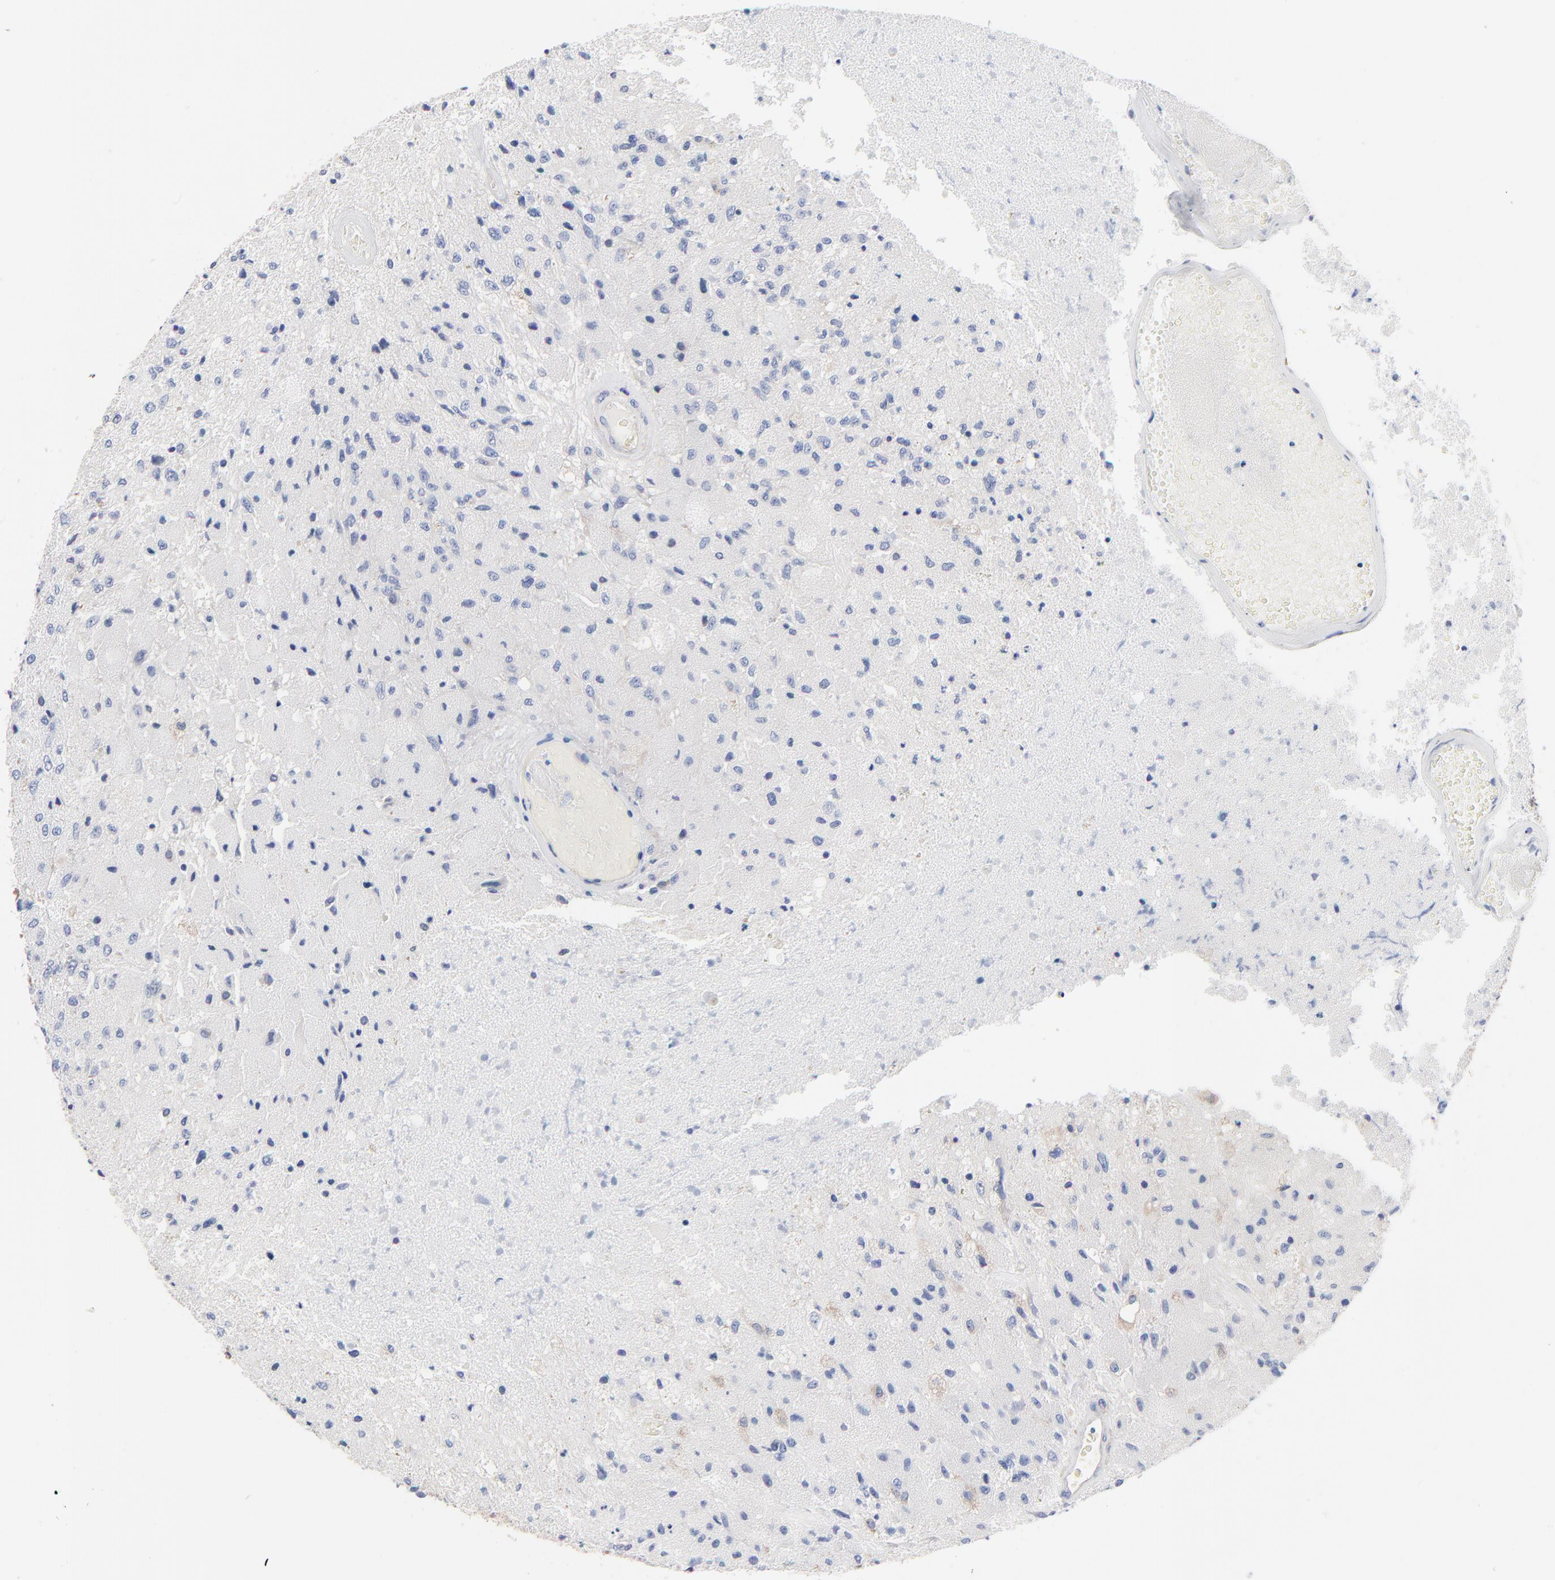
{"staining": {"intensity": "negative", "quantity": "none", "location": "none"}, "tissue": "glioma", "cell_type": "Tumor cells", "image_type": "cancer", "snomed": [{"axis": "morphology", "description": "Normal tissue, NOS"}, {"axis": "morphology", "description": "Glioma, malignant, High grade"}, {"axis": "topography", "description": "Cerebral cortex"}], "caption": "Glioma was stained to show a protein in brown. There is no significant expression in tumor cells. Nuclei are stained in blue.", "gene": "CD2AP", "patient": {"sex": "male", "age": 77}}